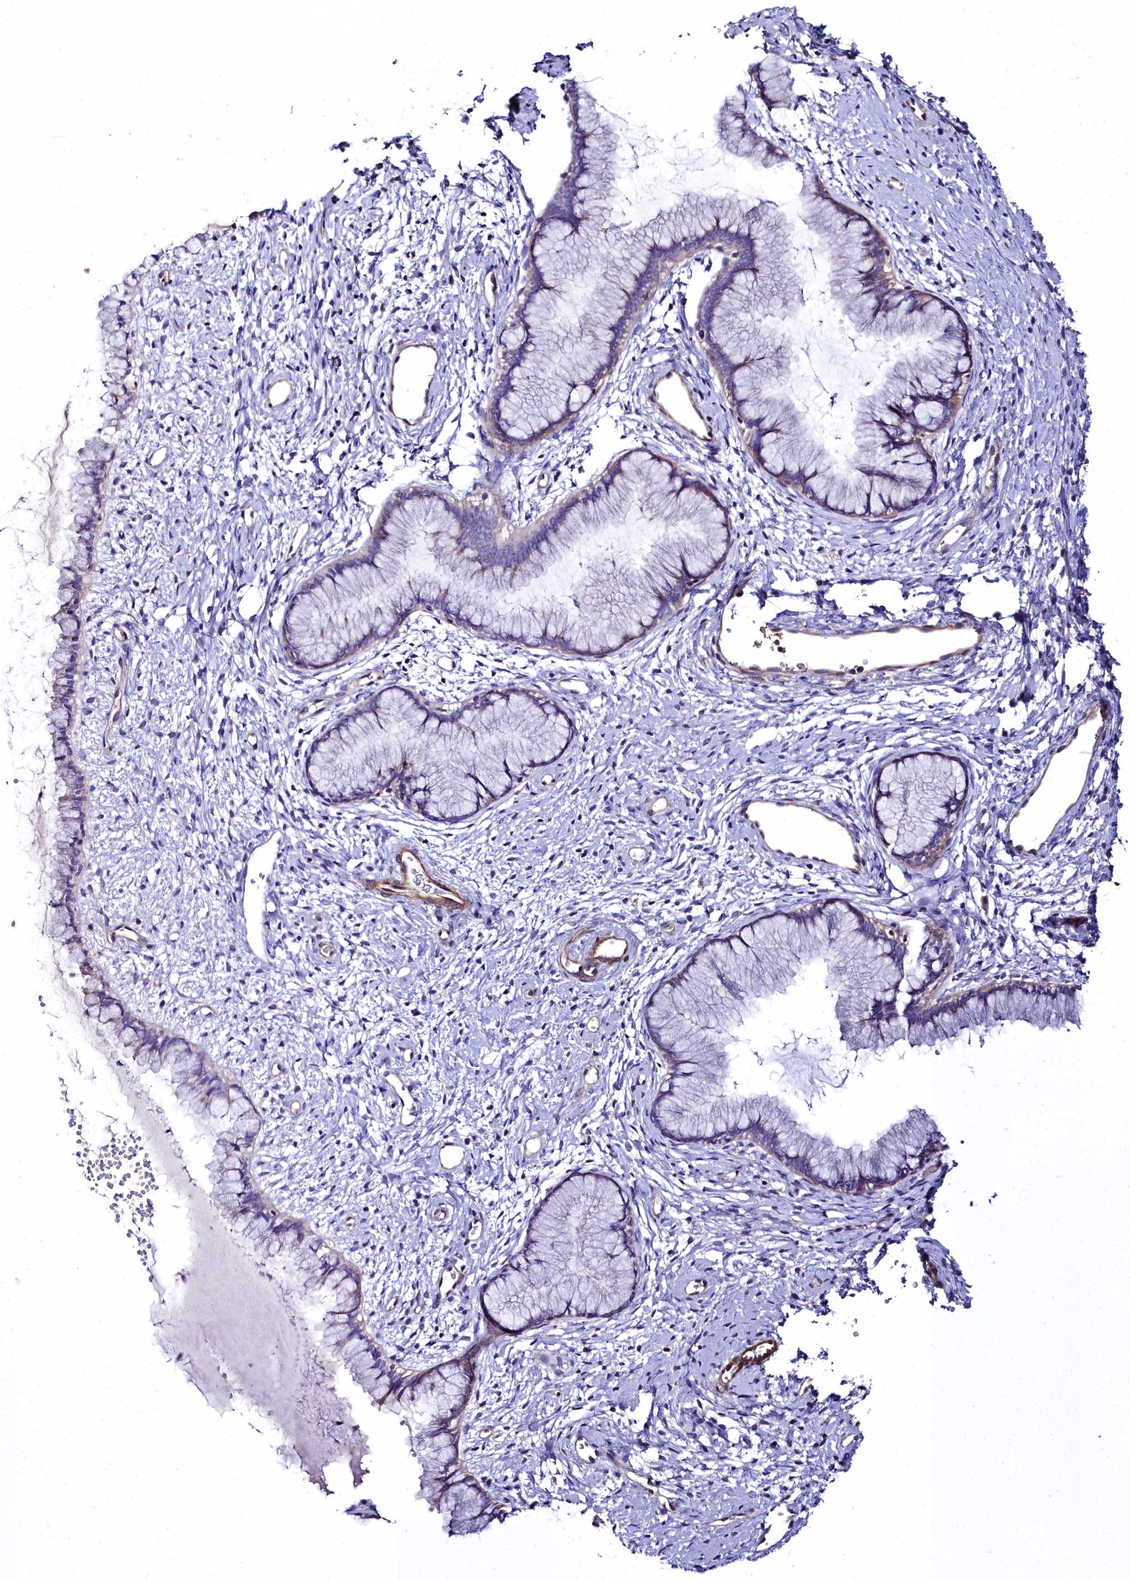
{"staining": {"intensity": "negative", "quantity": "none", "location": "none"}, "tissue": "cervix", "cell_type": "Glandular cells", "image_type": "normal", "snomed": [{"axis": "morphology", "description": "Normal tissue, NOS"}, {"axis": "topography", "description": "Cervix"}], "caption": "Cervix stained for a protein using immunohistochemistry shows no staining glandular cells.", "gene": "FADS3", "patient": {"sex": "female", "age": 42}}